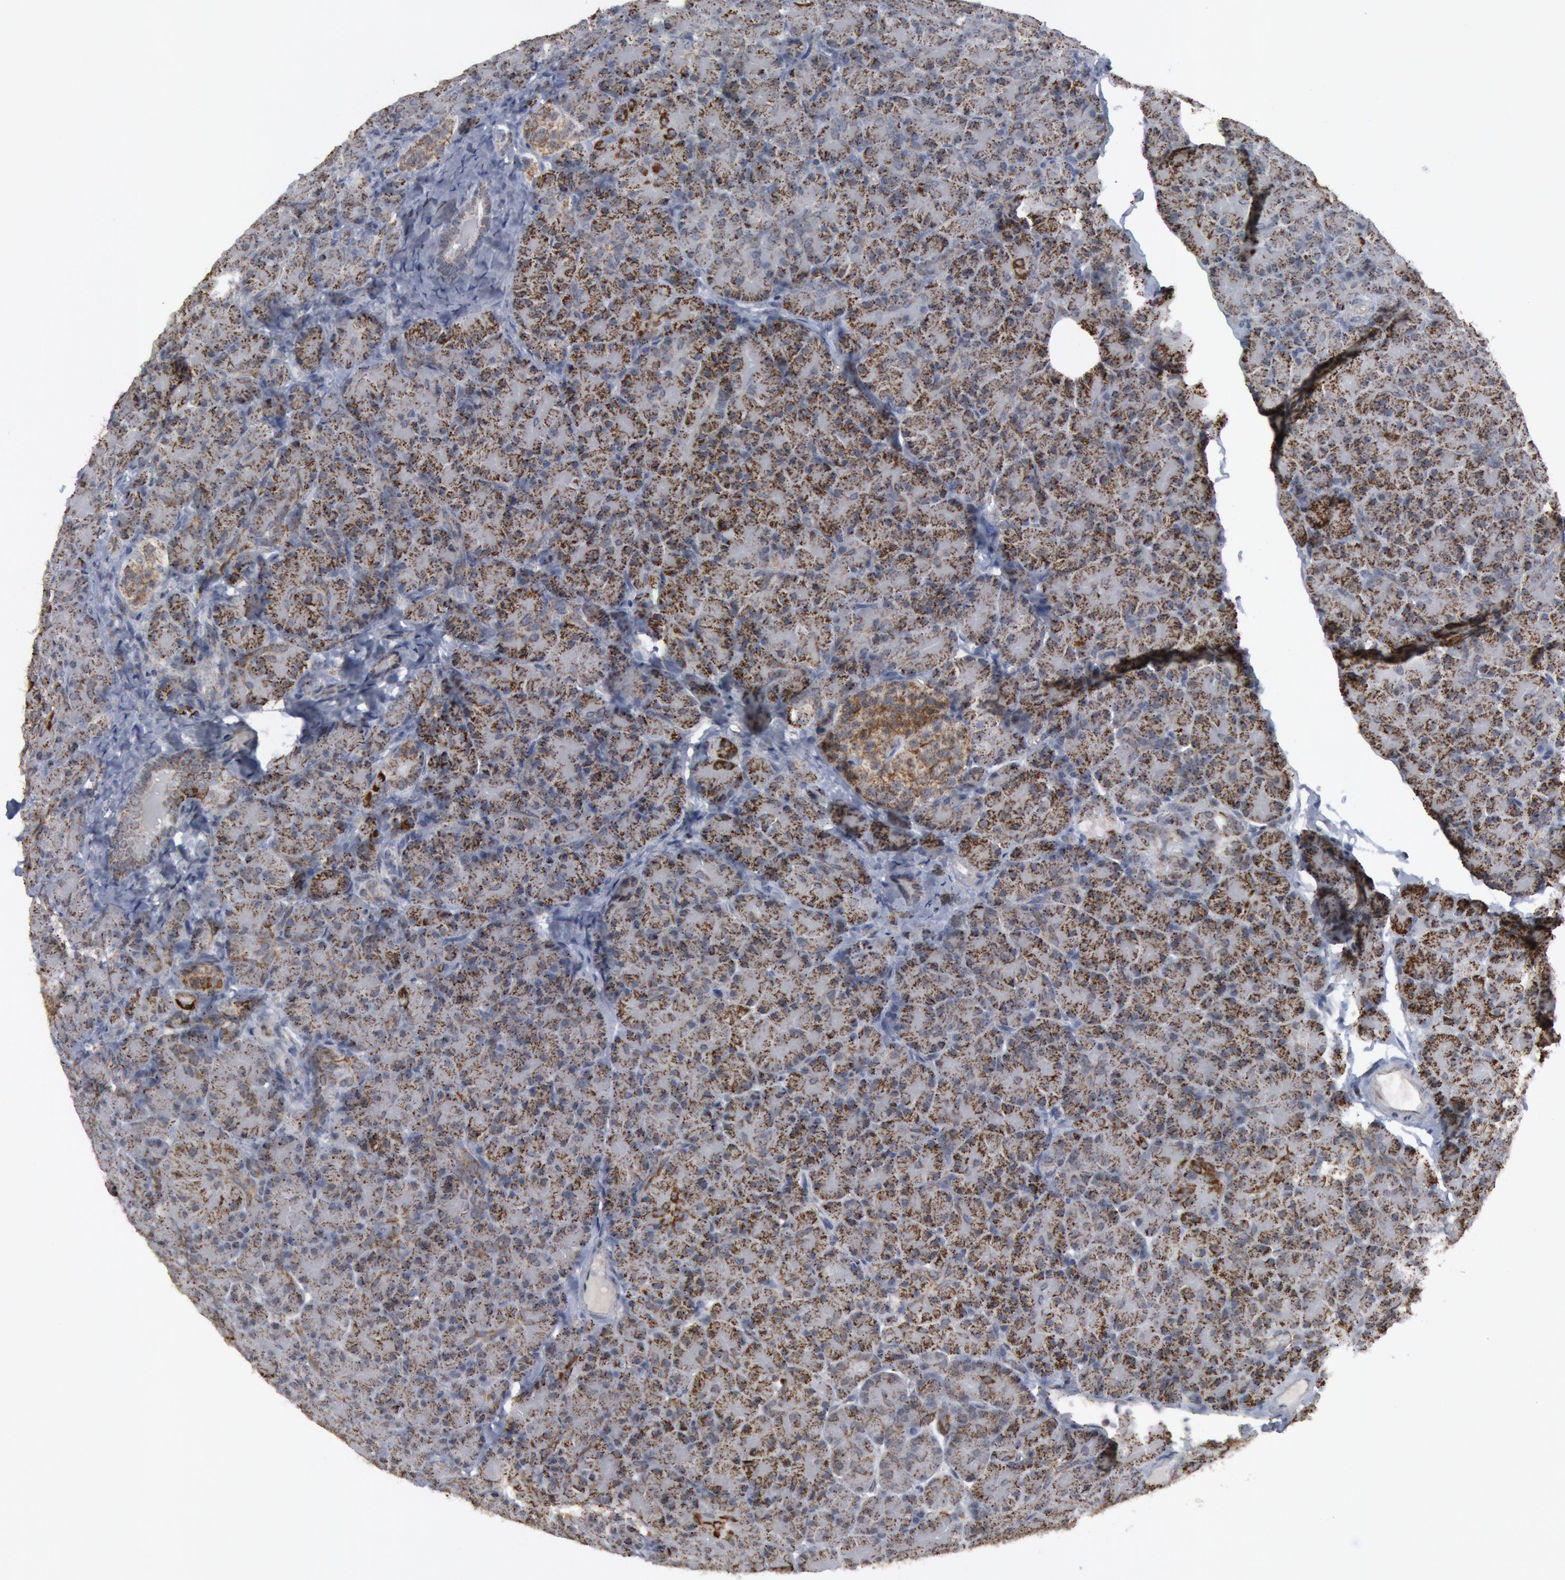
{"staining": {"intensity": "moderate", "quantity": "25%-75%", "location": "cytoplasmic/membranous"}, "tissue": "pancreas", "cell_type": "Exocrine glandular cells", "image_type": "normal", "snomed": [{"axis": "morphology", "description": "Normal tissue, NOS"}, {"axis": "topography", "description": "Pancreas"}], "caption": "Pancreas stained for a protein exhibits moderate cytoplasmic/membranous positivity in exocrine glandular cells. Immunohistochemistry stains the protein in brown and the nuclei are stained blue.", "gene": "CASP9", "patient": {"sex": "female", "age": 43}}